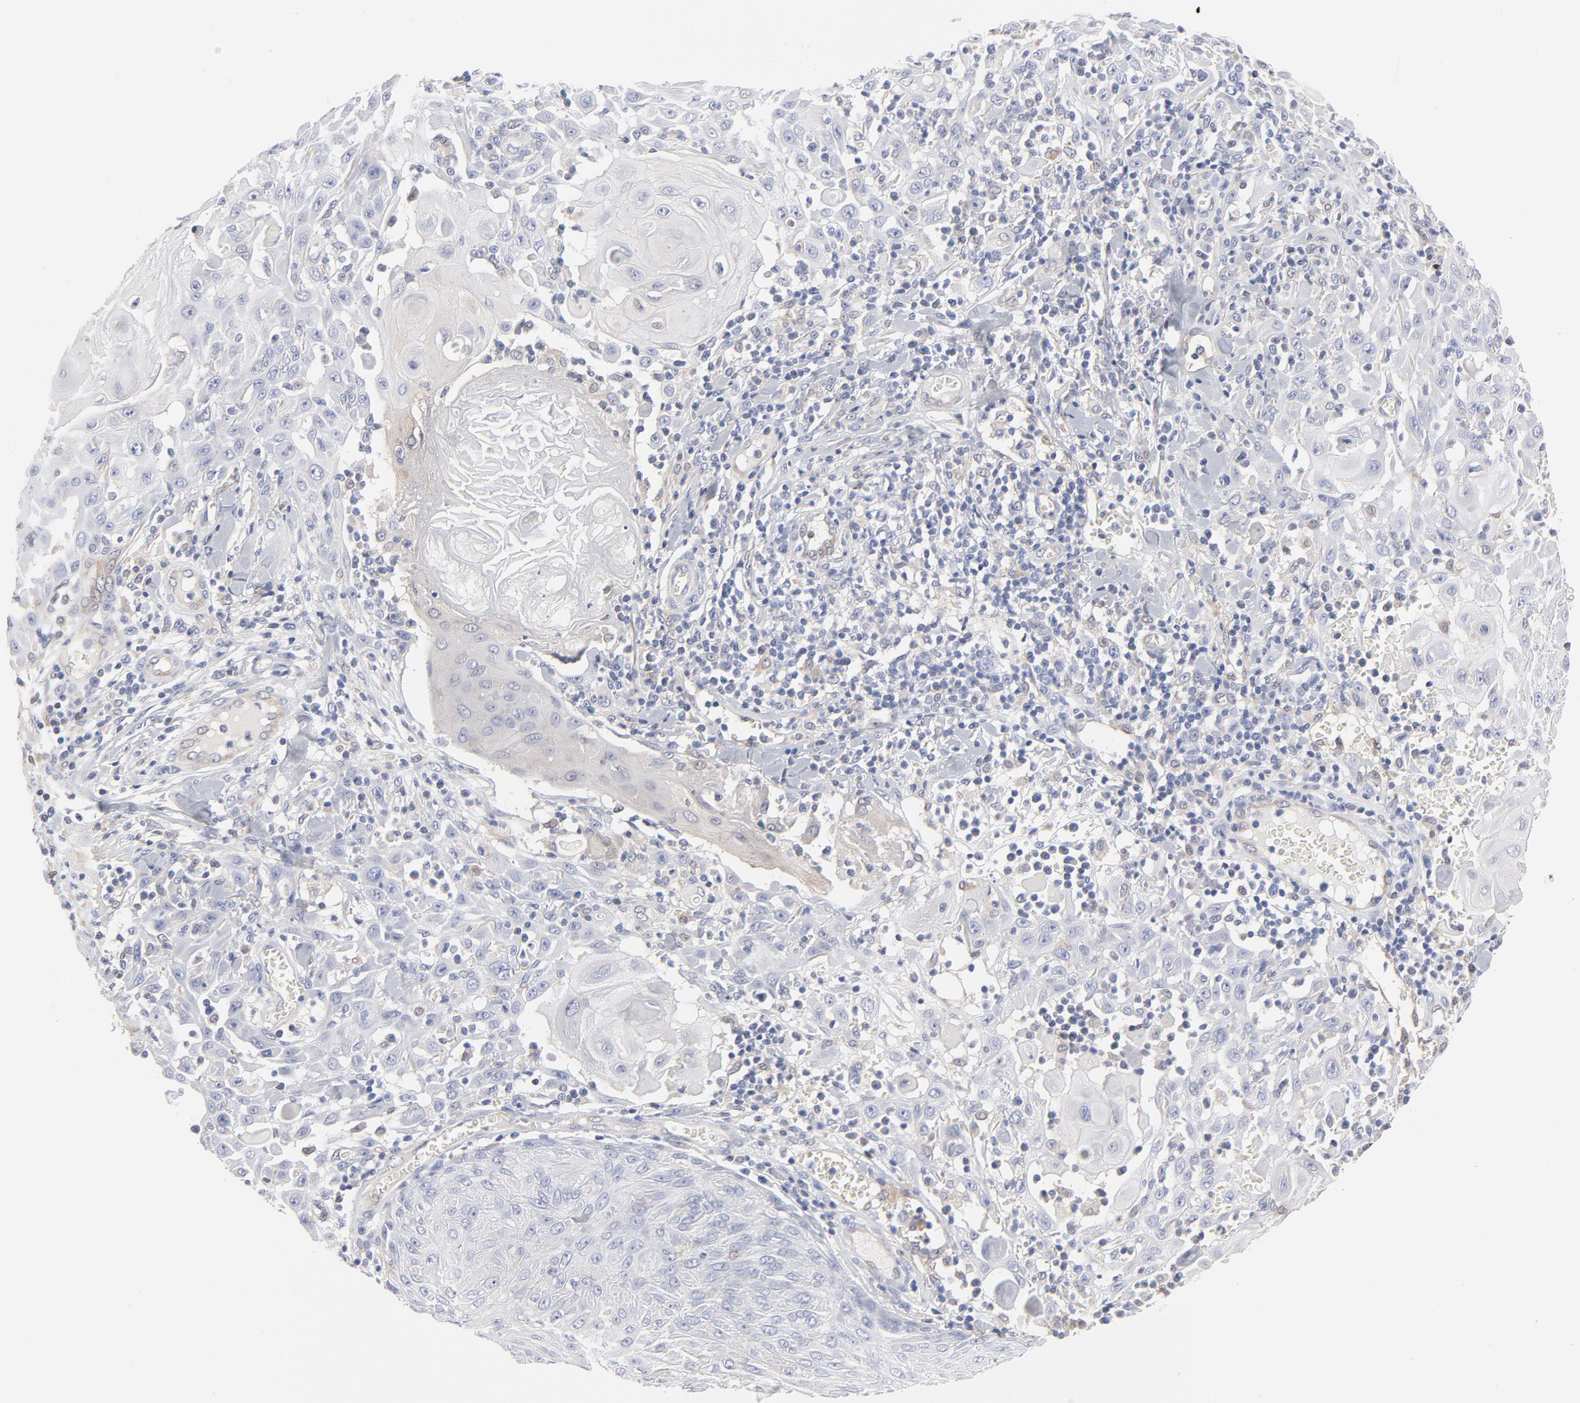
{"staining": {"intensity": "negative", "quantity": "none", "location": "none"}, "tissue": "skin cancer", "cell_type": "Tumor cells", "image_type": "cancer", "snomed": [{"axis": "morphology", "description": "Squamous cell carcinoma, NOS"}, {"axis": "topography", "description": "Skin"}], "caption": "The image exhibits no significant expression in tumor cells of skin cancer.", "gene": "ARRB1", "patient": {"sex": "male", "age": 24}}